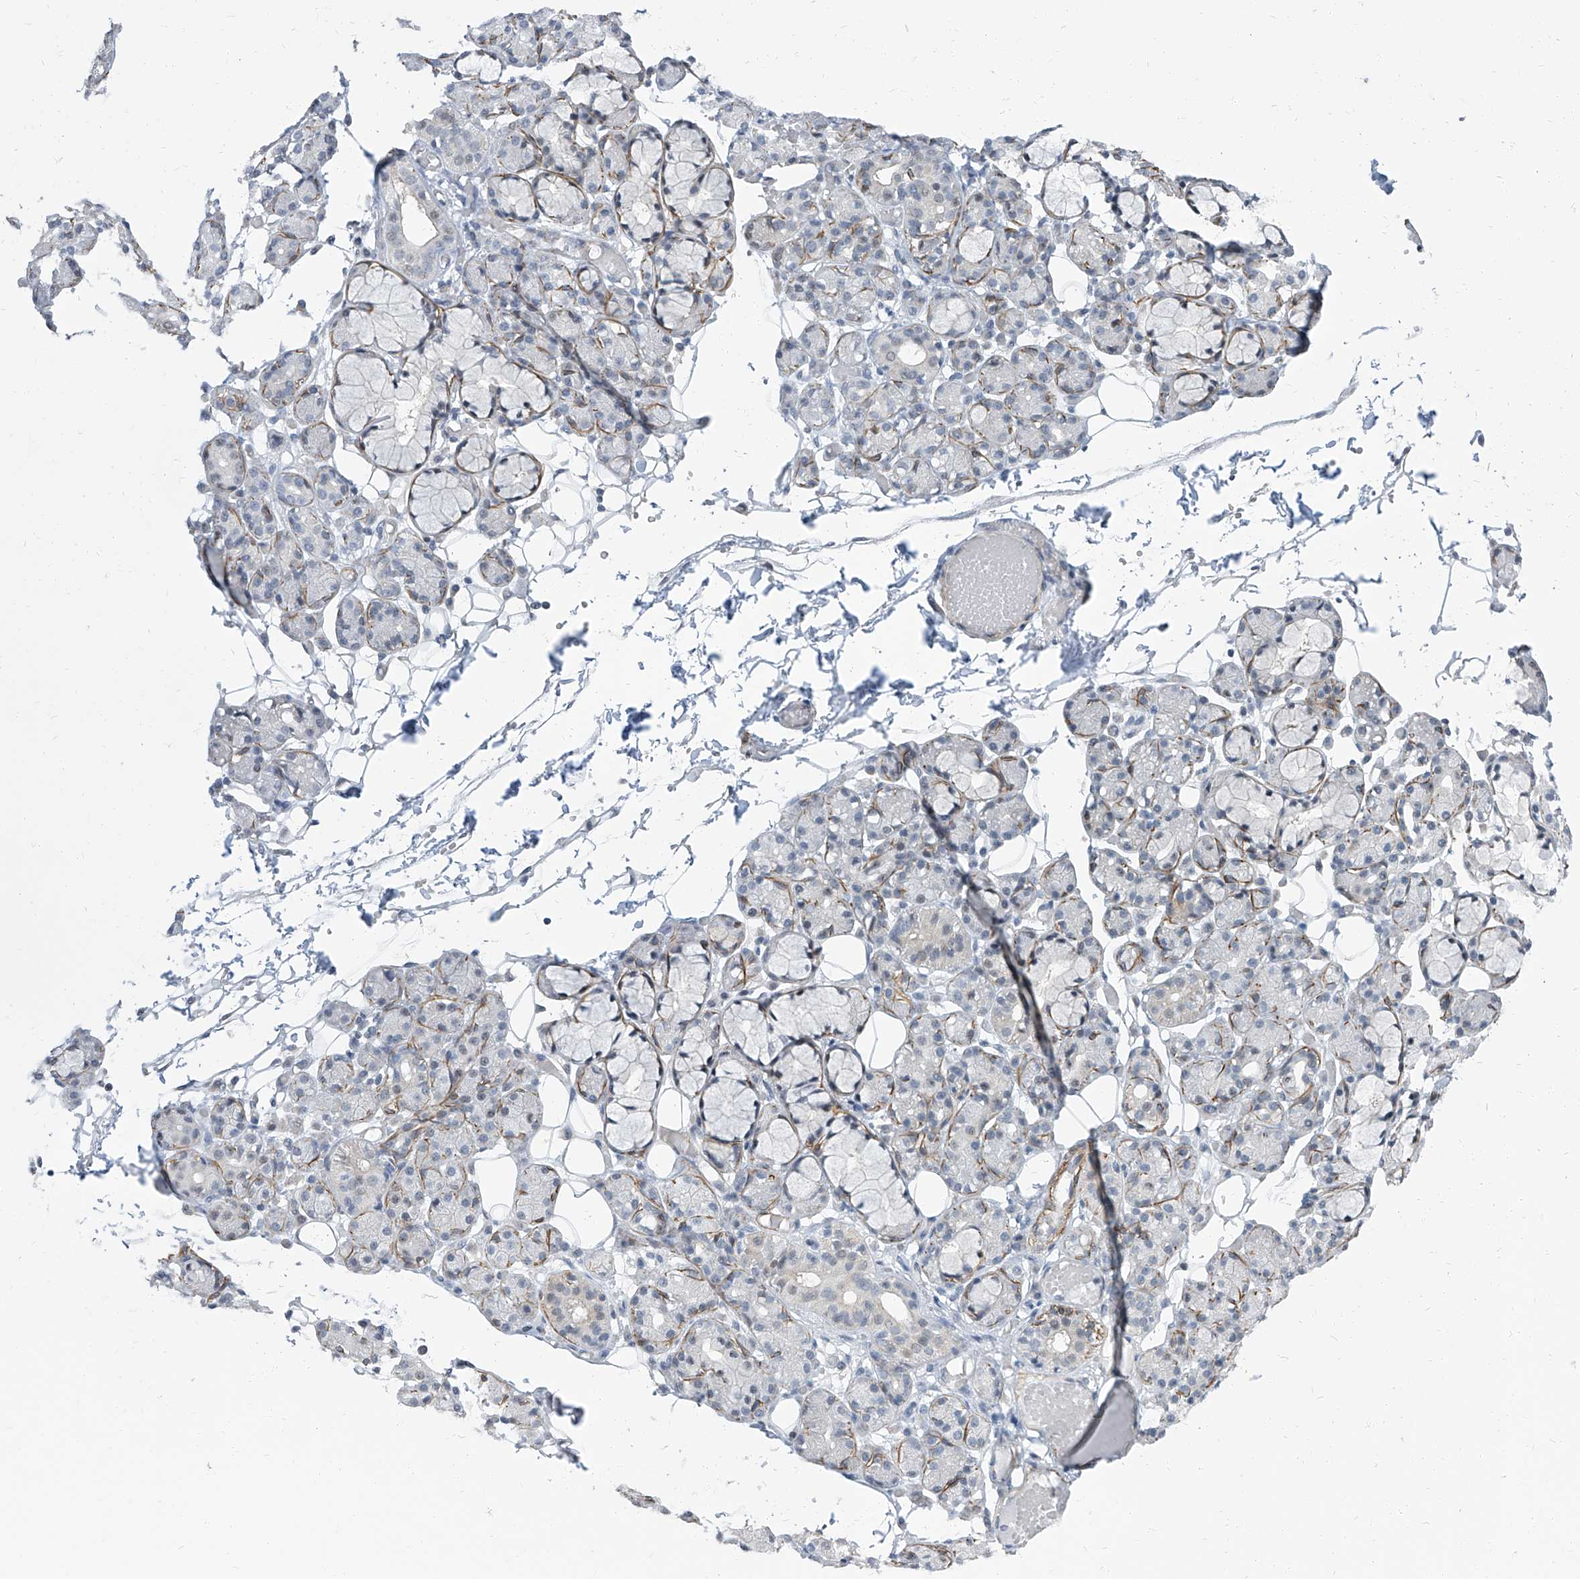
{"staining": {"intensity": "moderate", "quantity": "<25%", "location": "cytoplasmic/membranous"}, "tissue": "salivary gland", "cell_type": "Glandular cells", "image_type": "normal", "snomed": [{"axis": "morphology", "description": "Normal tissue, NOS"}, {"axis": "topography", "description": "Salivary gland"}], "caption": "Immunohistochemical staining of normal salivary gland shows low levels of moderate cytoplasmic/membranous staining in about <25% of glandular cells. The staining is performed using DAB (3,3'-diaminobenzidine) brown chromogen to label protein expression. The nuclei are counter-stained blue using hematoxylin.", "gene": "TXLNB", "patient": {"sex": "male", "age": 63}}